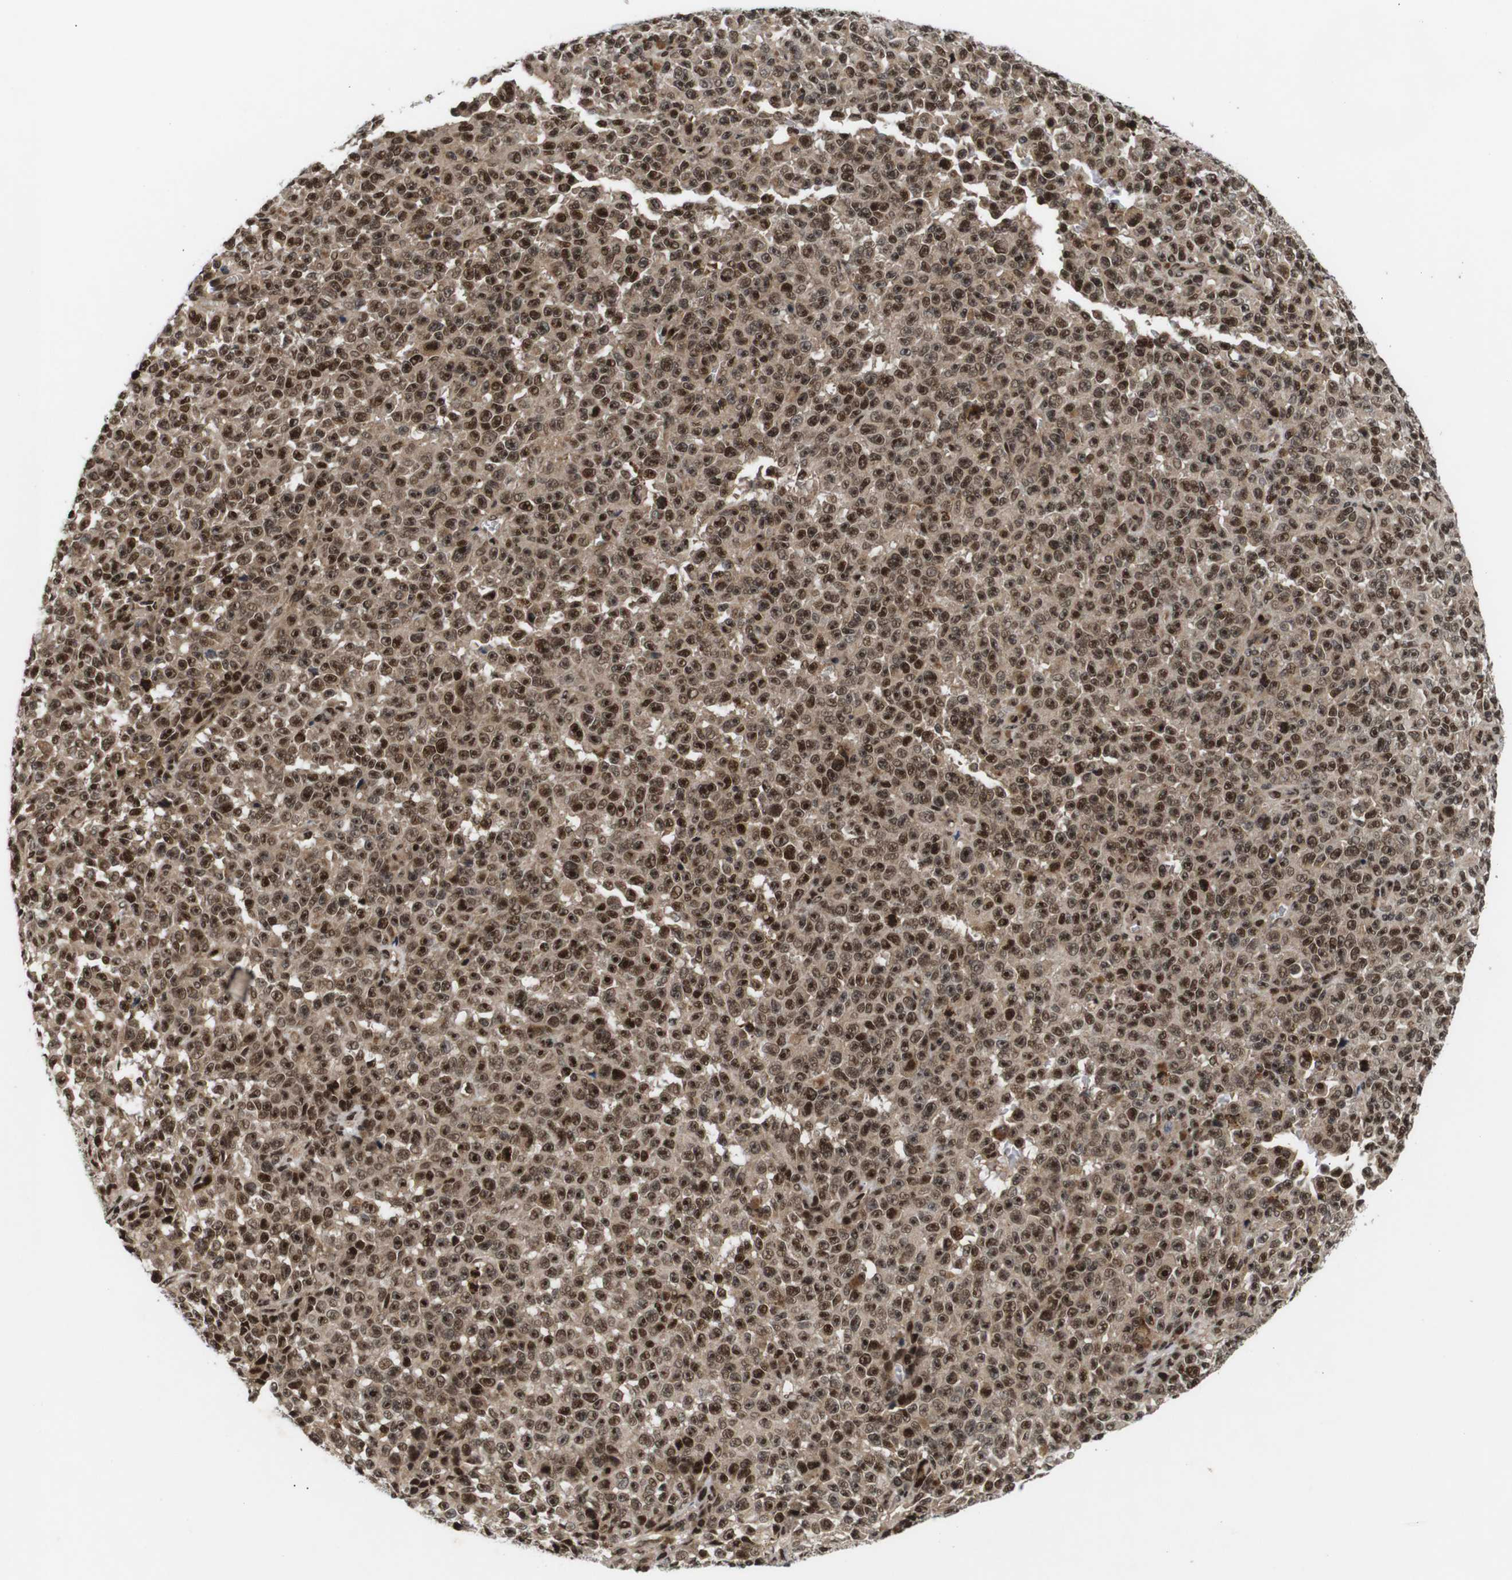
{"staining": {"intensity": "strong", "quantity": ">75%", "location": "cytoplasmic/membranous,nuclear"}, "tissue": "melanoma", "cell_type": "Tumor cells", "image_type": "cancer", "snomed": [{"axis": "morphology", "description": "Malignant melanoma, NOS"}, {"axis": "topography", "description": "Skin"}], "caption": "Malignant melanoma stained for a protein shows strong cytoplasmic/membranous and nuclear positivity in tumor cells.", "gene": "KIF23", "patient": {"sex": "female", "age": 82}}